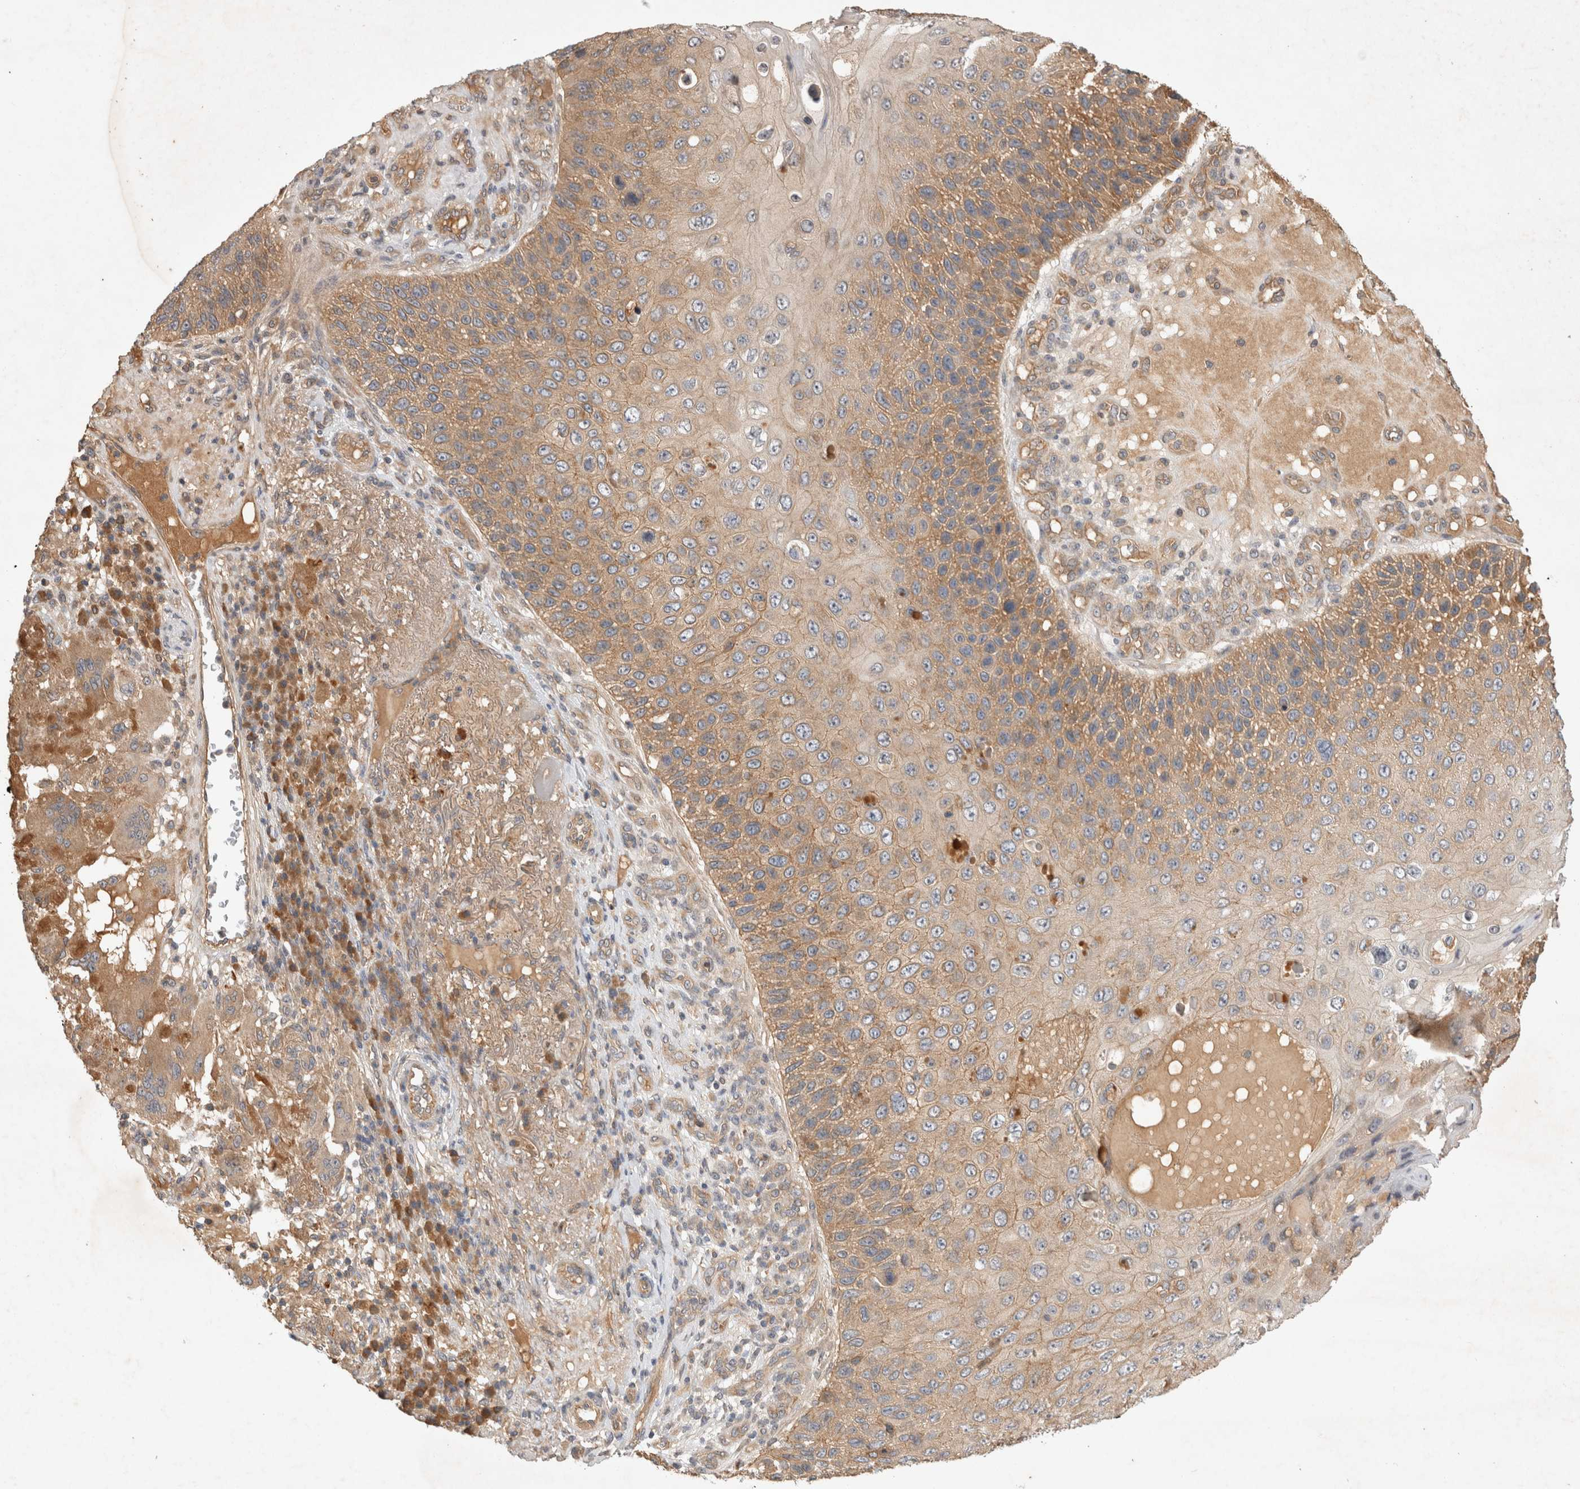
{"staining": {"intensity": "moderate", "quantity": ">75%", "location": "cytoplasmic/membranous"}, "tissue": "skin cancer", "cell_type": "Tumor cells", "image_type": "cancer", "snomed": [{"axis": "morphology", "description": "Squamous cell carcinoma, NOS"}, {"axis": "topography", "description": "Skin"}], "caption": "The image demonstrates staining of skin cancer (squamous cell carcinoma), revealing moderate cytoplasmic/membranous protein expression (brown color) within tumor cells.", "gene": "YES1", "patient": {"sex": "female", "age": 88}}